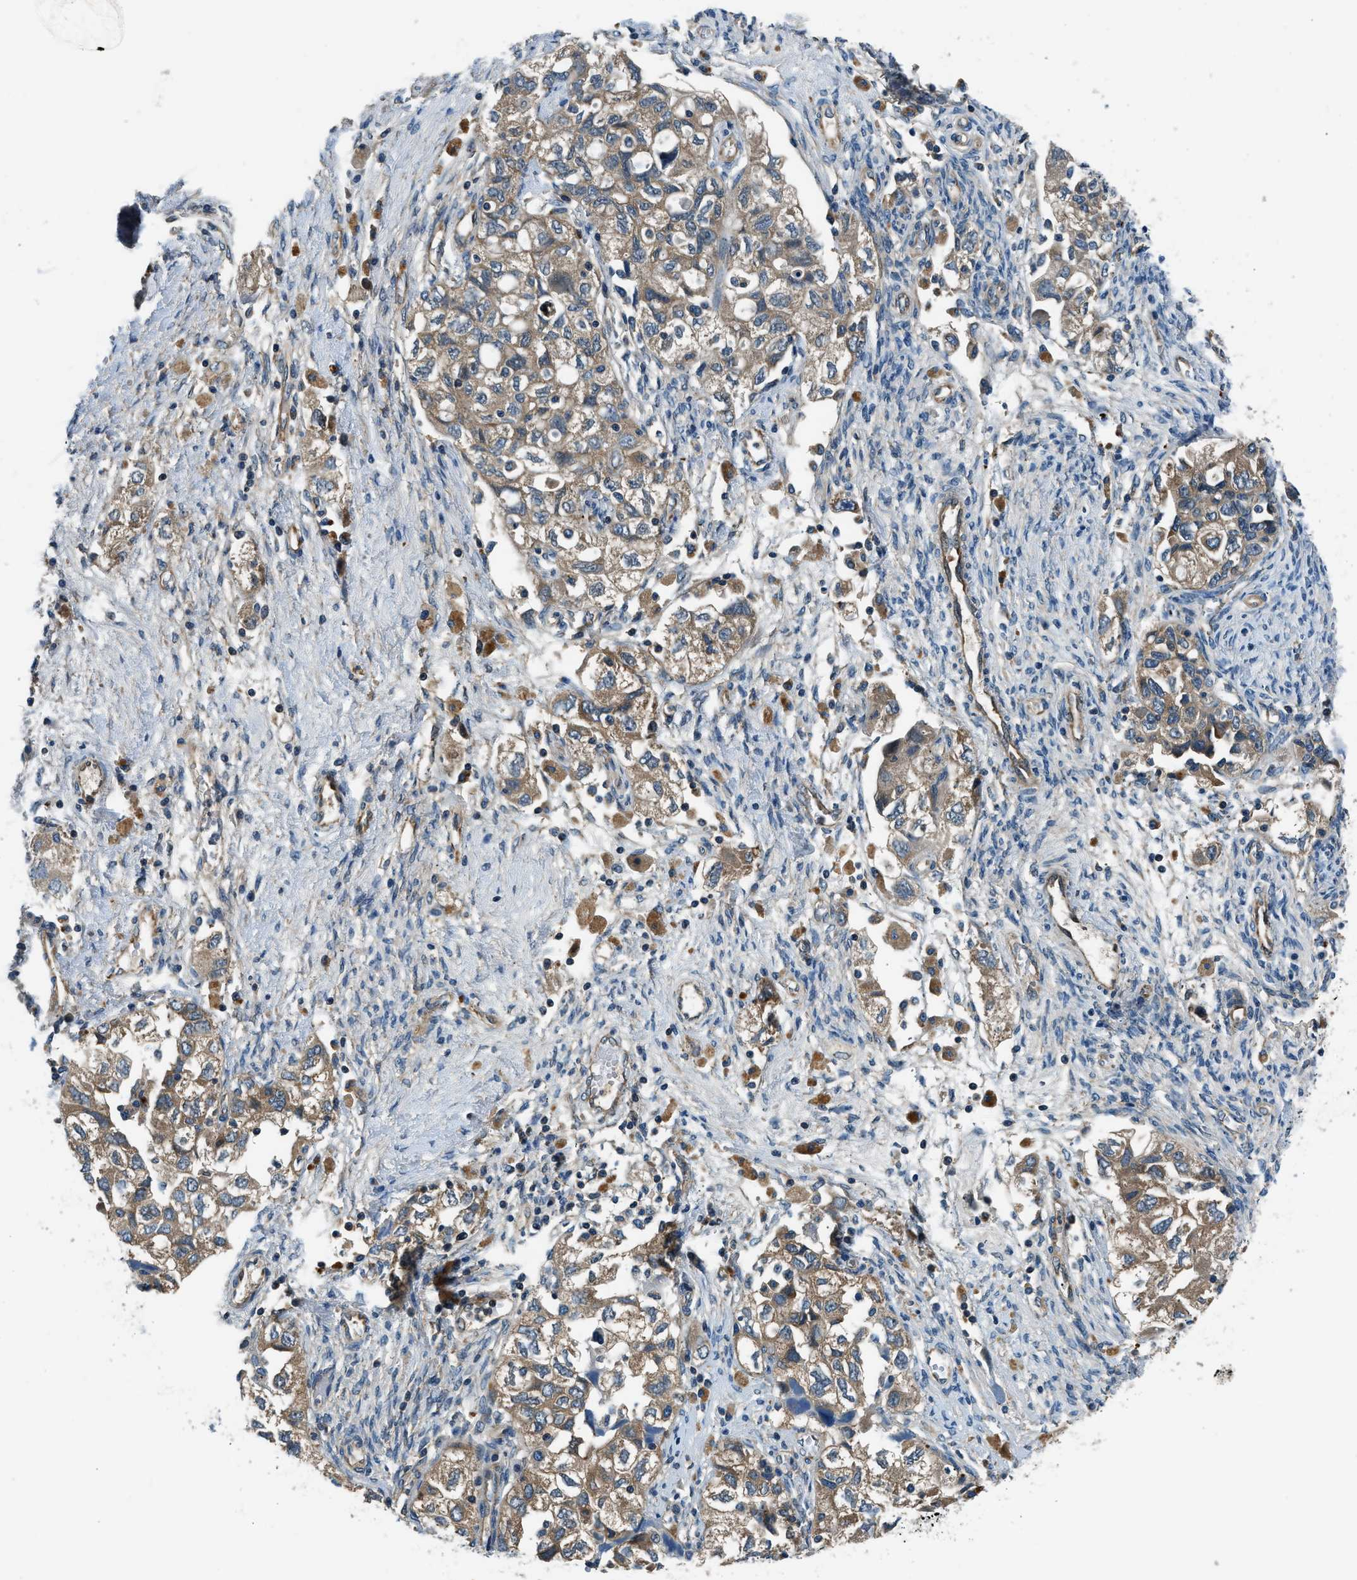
{"staining": {"intensity": "moderate", "quantity": ">75%", "location": "cytoplasmic/membranous"}, "tissue": "ovarian cancer", "cell_type": "Tumor cells", "image_type": "cancer", "snomed": [{"axis": "morphology", "description": "Carcinoma, NOS"}, {"axis": "morphology", "description": "Cystadenocarcinoma, serous, NOS"}, {"axis": "topography", "description": "Ovary"}], "caption": "Immunohistochemical staining of human ovarian cancer shows moderate cytoplasmic/membranous protein positivity in approximately >75% of tumor cells.", "gene": "SLC19A2", "patient": {"sex": "female", "age": 69}}